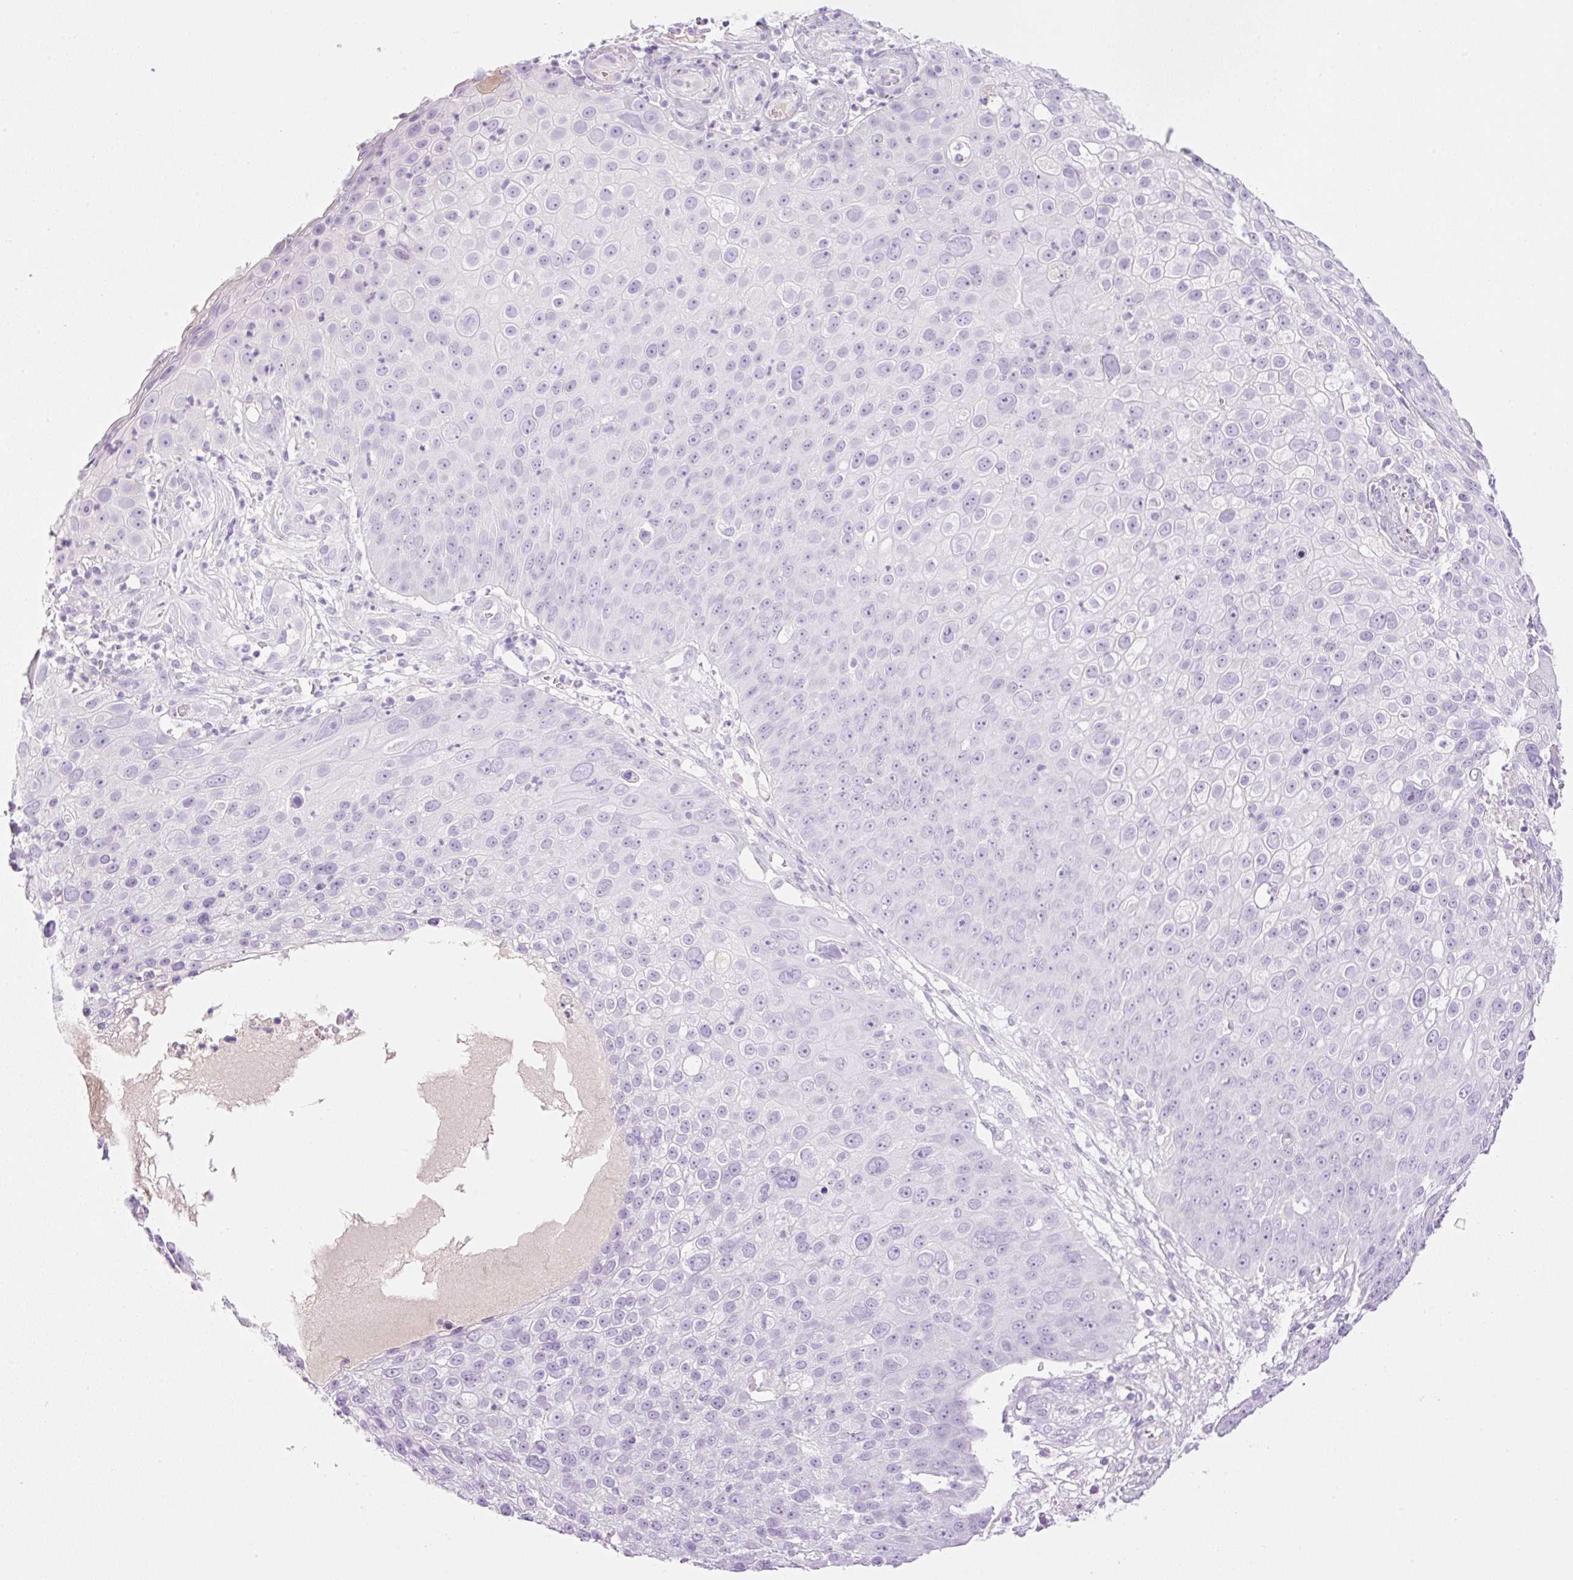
{"staining": {"intensity": "negative", "quantity": "none", "location": "none"}, "tissue": "skin cancer", "cell_type": "Tumor cells", "image_type": "cancer", "snomed": [{"axis": "morphology", "description": "Squamous cell carcinoma, NOS"}, {"axis": "topography", "description": "Skin"}], "caption": "An immunohistochemistry micrograph of skin squamous cell carcinoma is shown. There is no staining in tumor cells of skin squamous cell carcinoma.", "gene": "PALM3", "patient": {"sex": "male", "age": 71}}